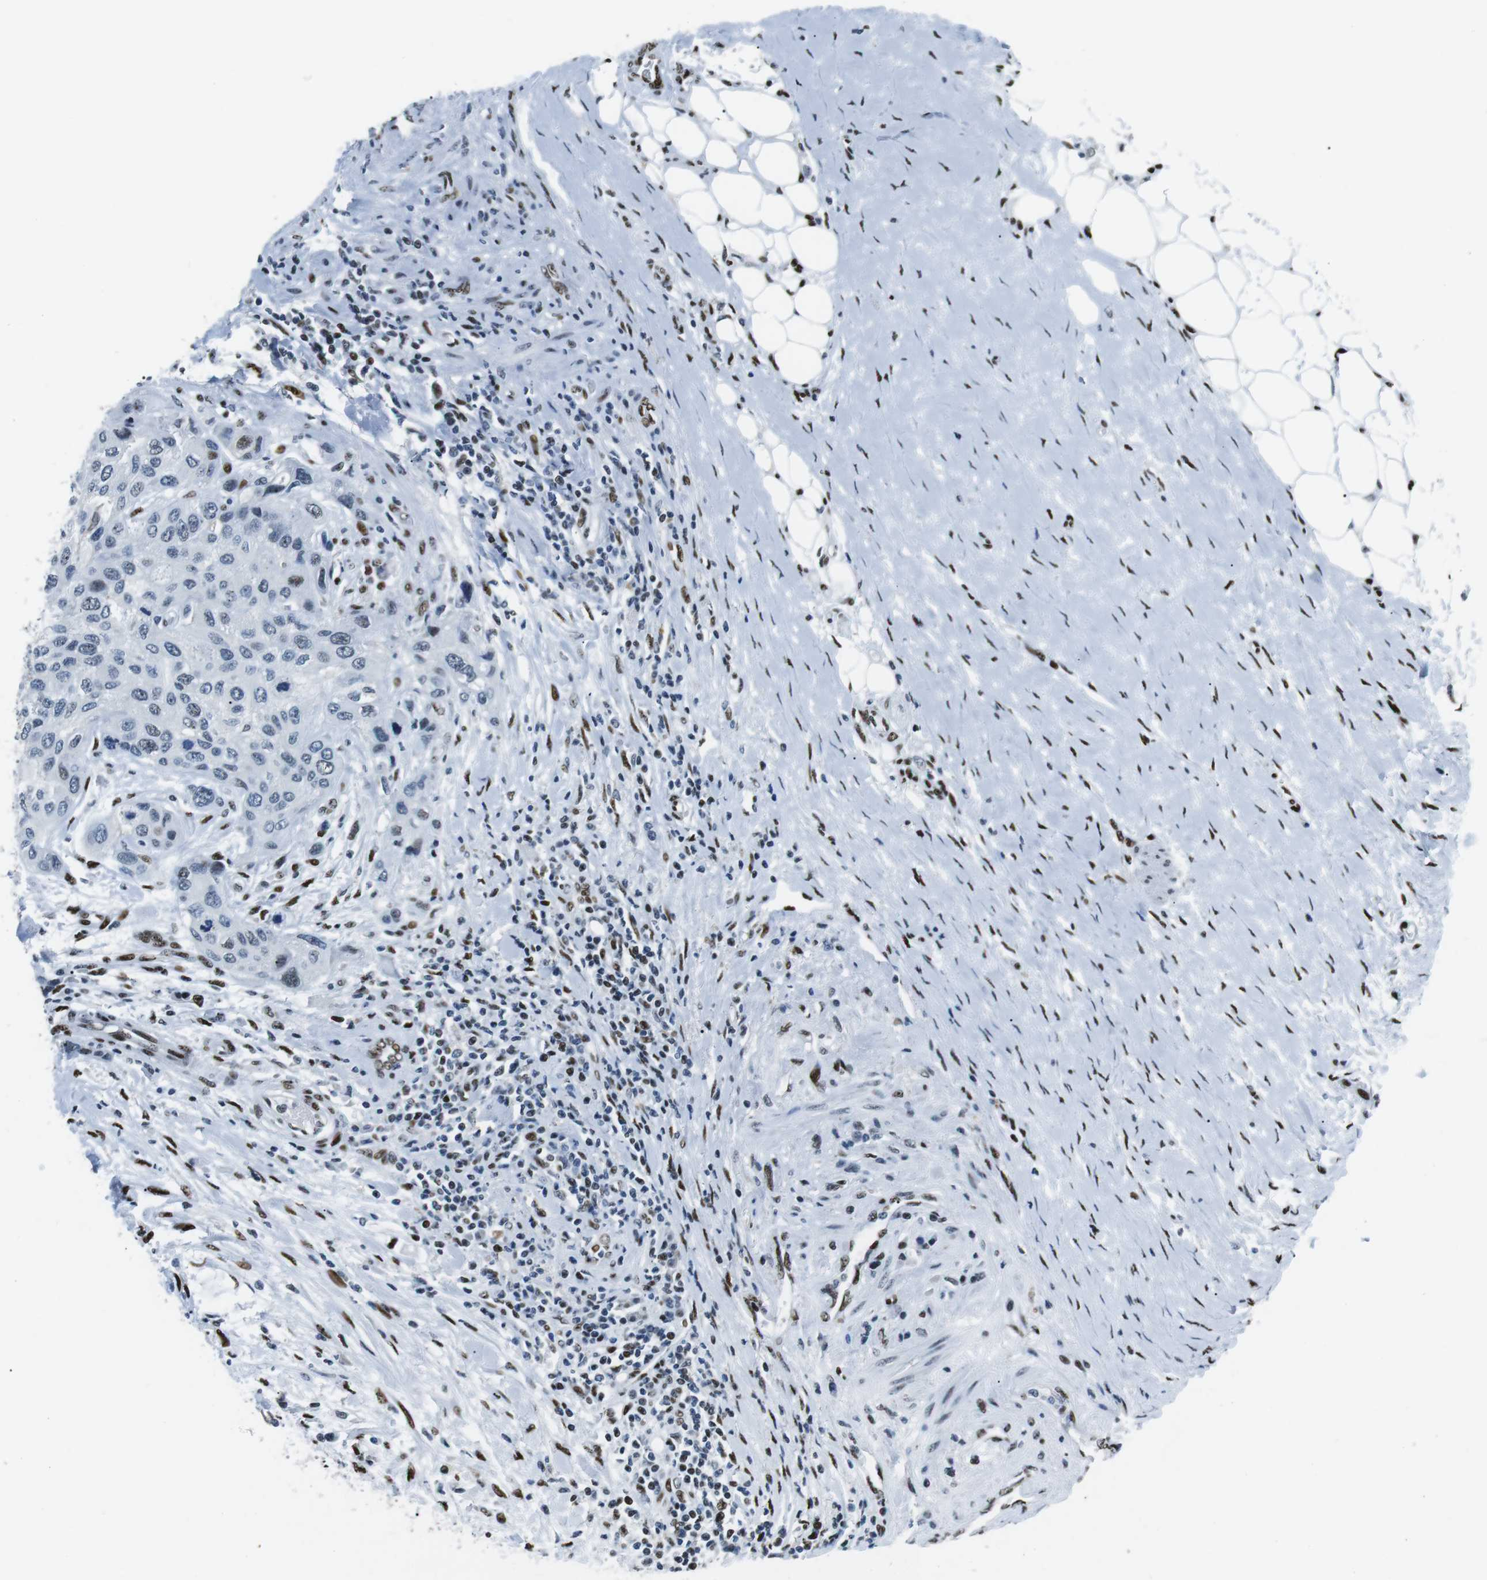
{"staining": {"intensity": "weak", "quantity": "<25%", "location": "nuclear"}, "tissue": "urothelial cancer", "cell_type": "Tumor cells", "image_type": "cancer", "snomed": [{"axis": "morphology", "description": "Urothelial carcinoma, High grade"}, {"axis": "topography", "description": "Urinary bladder"}], "caption": "This is an immunohistochemistry (IHC) histopathology image of urothelial cancer. There is no expression in tumor cells.", "gene": "PML", "patient": {"sex": "female", "age": 56}}